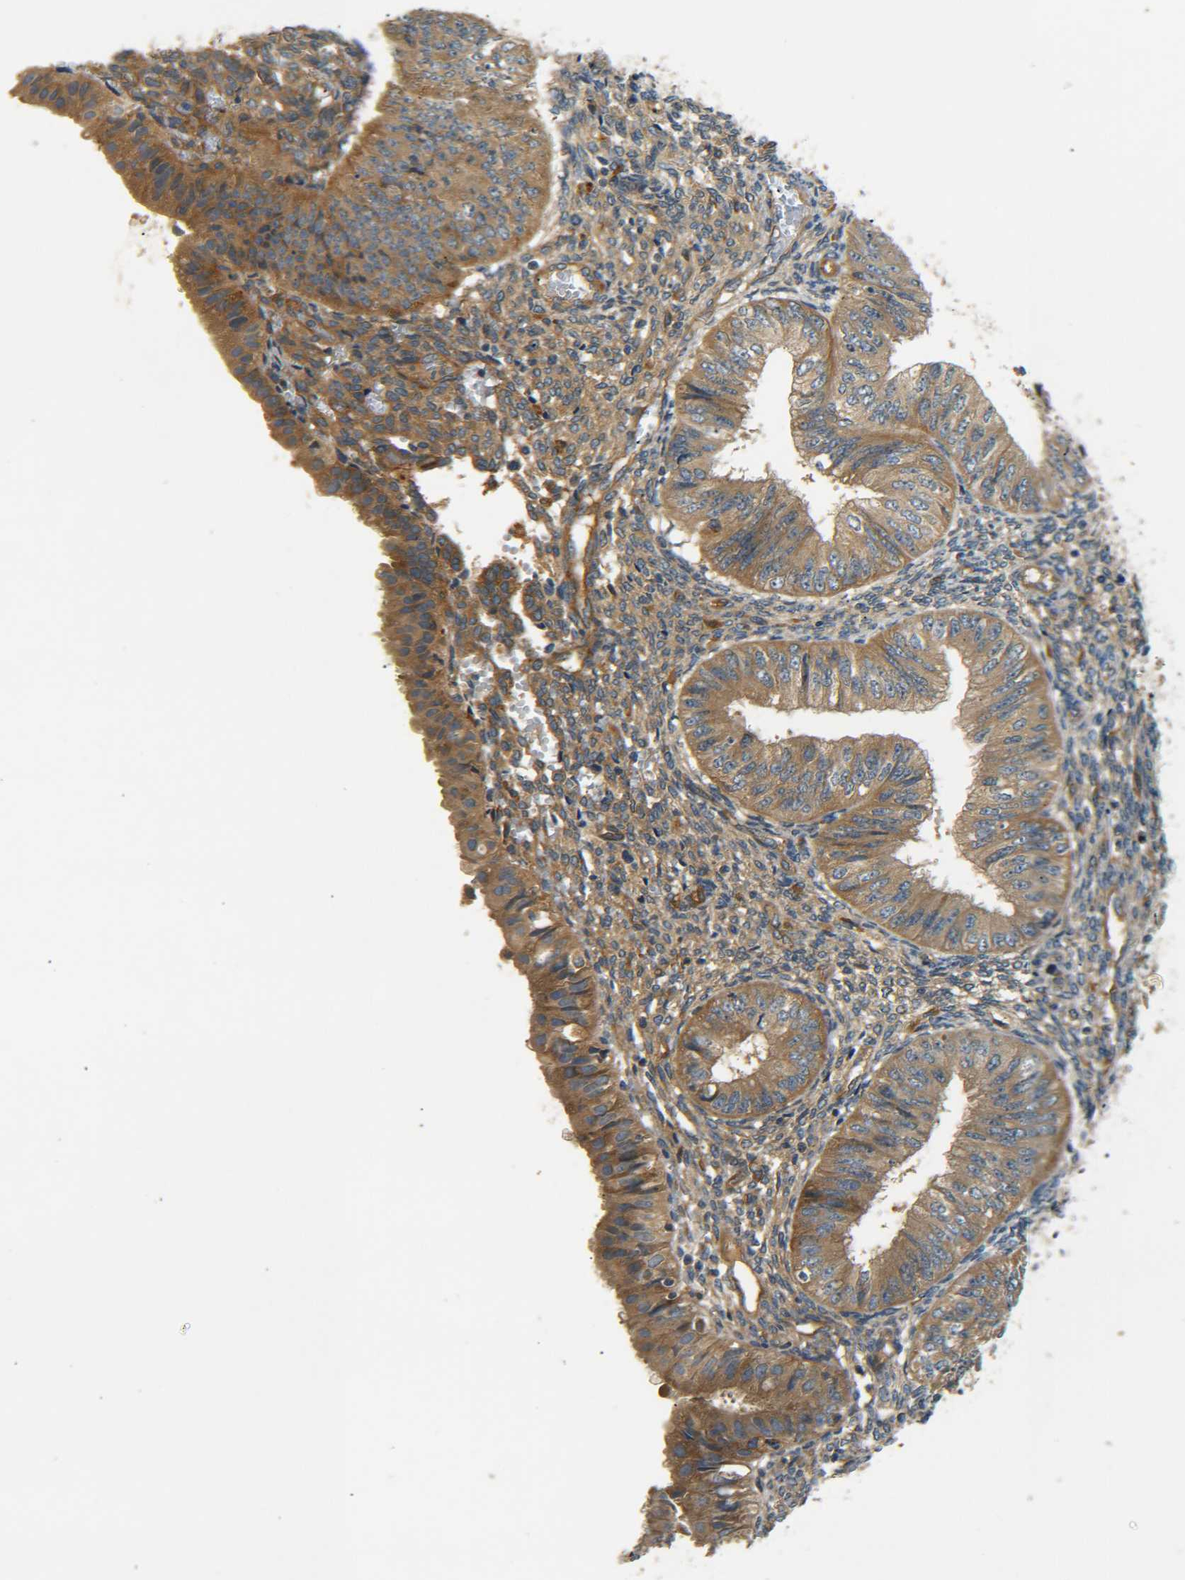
{"staining": {"intensity": "moderate", "quantity": ">75%", "location": "cytoplasmic/membranous"}, "tissue": "endometrial cancer", "cell_type": "Tumor cells", "image_type": "cancer", "snomed": [{"axis": "morphology", "description": "Normal tissue, NOS"}, {"axis": "morphology", "description": "Adenocarcinoma, NOS"}, {"axis": "topography", "description": "Endometrium"}], "caption": "Brown immunohistochemical staining in human adenocarcinoma (endometrial) reveals moderate cytoplasmic/membranous positivity in approximately >75% of tumor cells.", "gene": "LRCH3", "patient": {"sex": "female", "age": 53}}